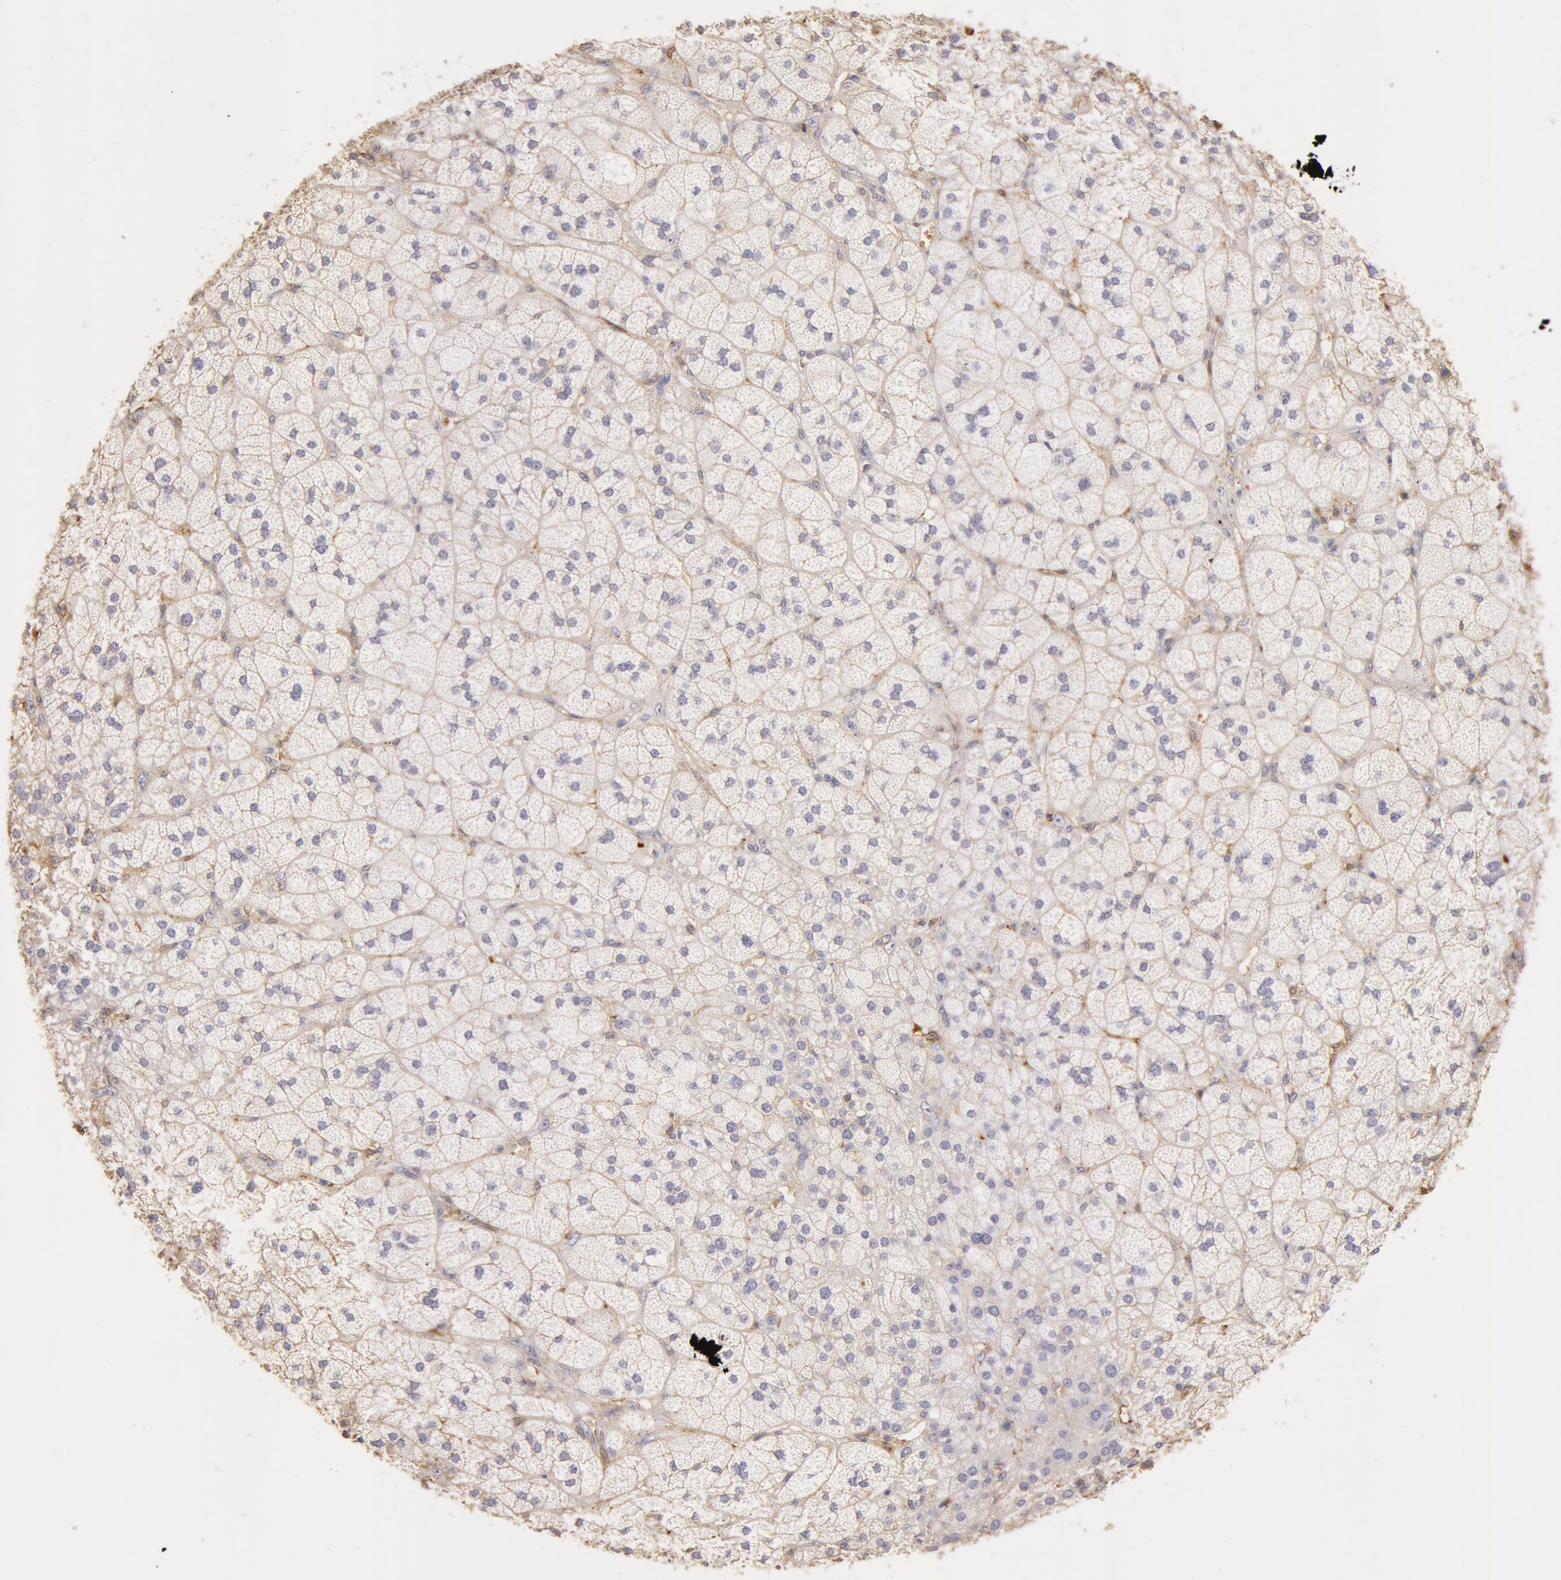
{"staining": {"intensity": "weak", "quantity": "<25%", "location": "cytoplasmic/membranous"}, "tissue": "adrenal gland", "cell_type": "Glandular cells", "image_type": "normal", "snomed": [{"axis": "morphology", "description": "Normal tissue, NOS"}, {"axis": "topography", "description": "Adrenal gland"}], "caption": "Immunohistochemistry (IHC) of unremarkable human adrenal gland shows no positivity in glandular cells. (DAB (3,3'-diaminobenzidine) immunohistochemistry (IHC) visualized using brightfield microscopy, high magnification).", "gene": "TF", "patient": {"sex": "female", "age": 60}}